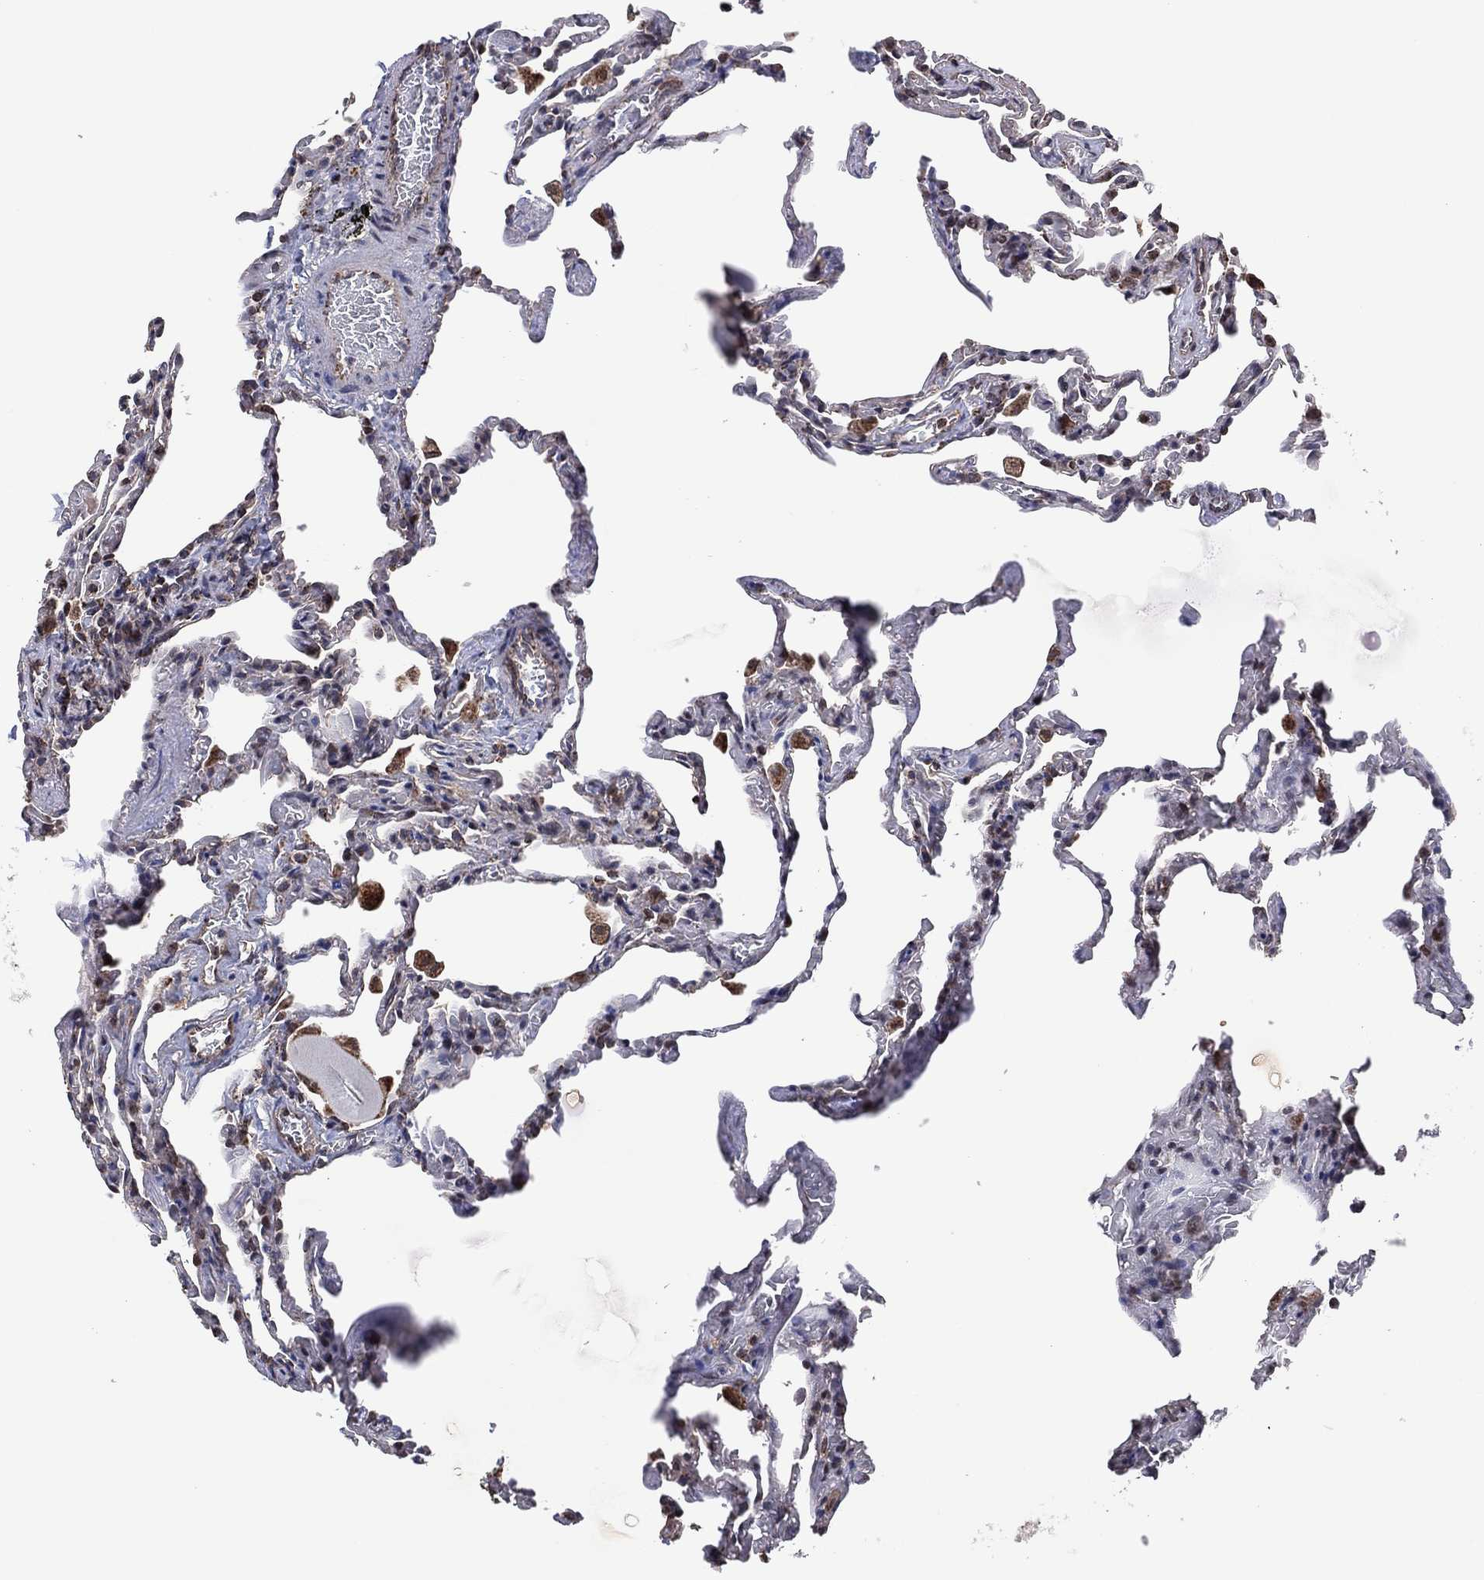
{"staining": {"intensity": "negative", "quantity": "none", "location": "none"}, "tissue": "lung", "cell_type": "Alveolar cells", "image_type": "normal", "snomed": [{"axis": "morphology", "description": "Normal tissue, NOS"}, {"axis": "topography", "description": "Lung"}], "caption": "DAB immunohistochemical staining of benign lung demonstrates no significant staining in alveolar cells. (DAB immunohistochemistry with hematoxylin counter stain).", "gene": "PIDD1", "patient": {"sex": "female", "age": 43}}